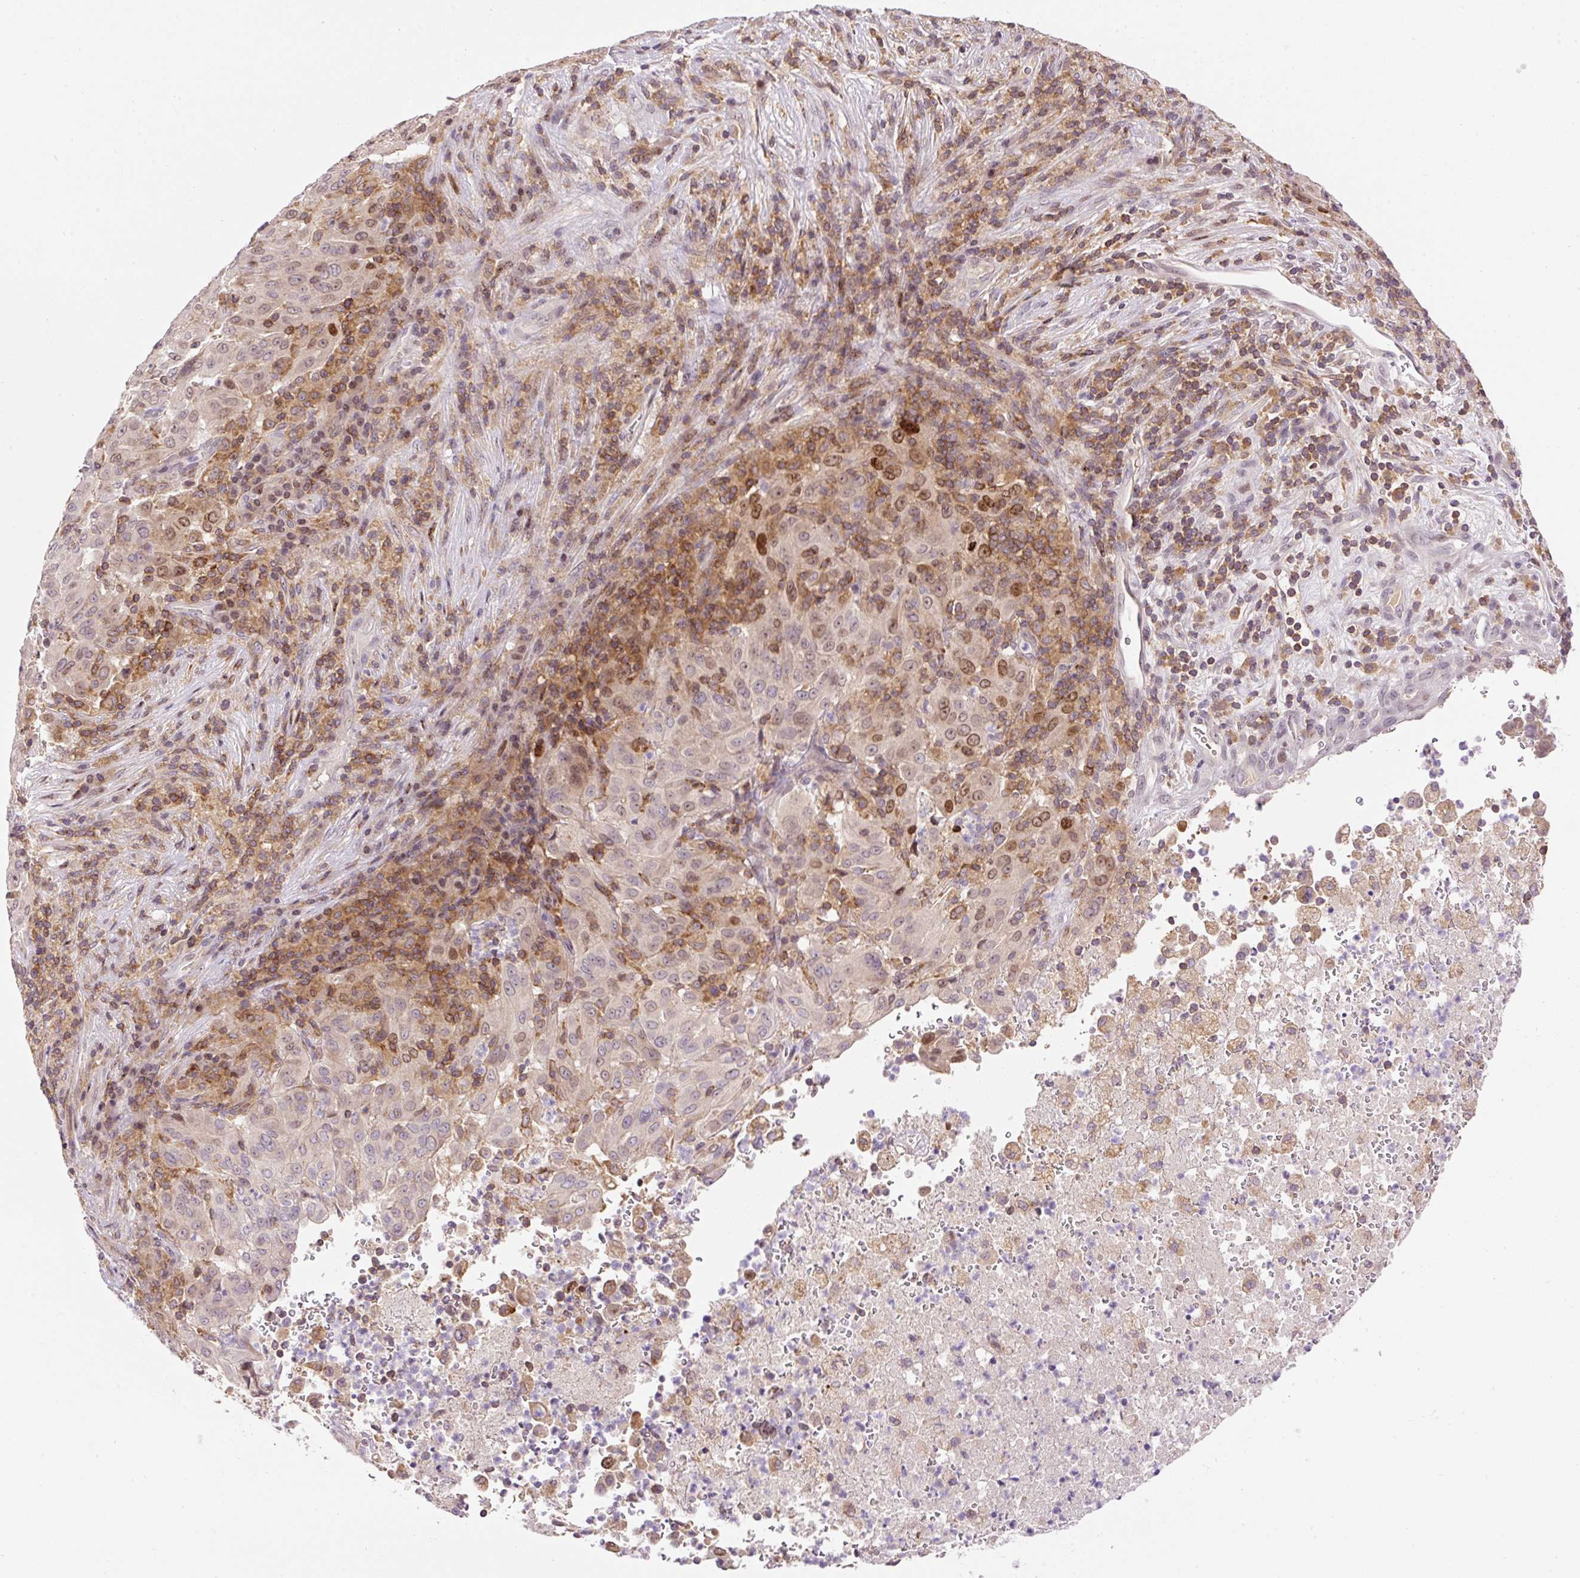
{"staining": {"intensity": "weak", "quantity": "25%-75%", "location": "nuclear"}, "tissue": "pancreatic cancer", "cell_type": "Tumor cells", "image_type": "cancer", "snomed": [{"axis": "morphology", "description": "Adenocarcinoma, NOS"}, {"axis": "topography", "description": "Pancreas"}], "caption": "Immunohistochemistry (IHC) micrograph of neoplastic tissue: pancreatic cancer (adenocarcinoma) stained using immunohistochemistry (IHC) reveals low levels of weak protein expression localized specifically in the nuclear of tumor cells, appearing as a nuclear brown color.", "gene": "CARD11", "patient": {"sex": "male", "age": 63}}